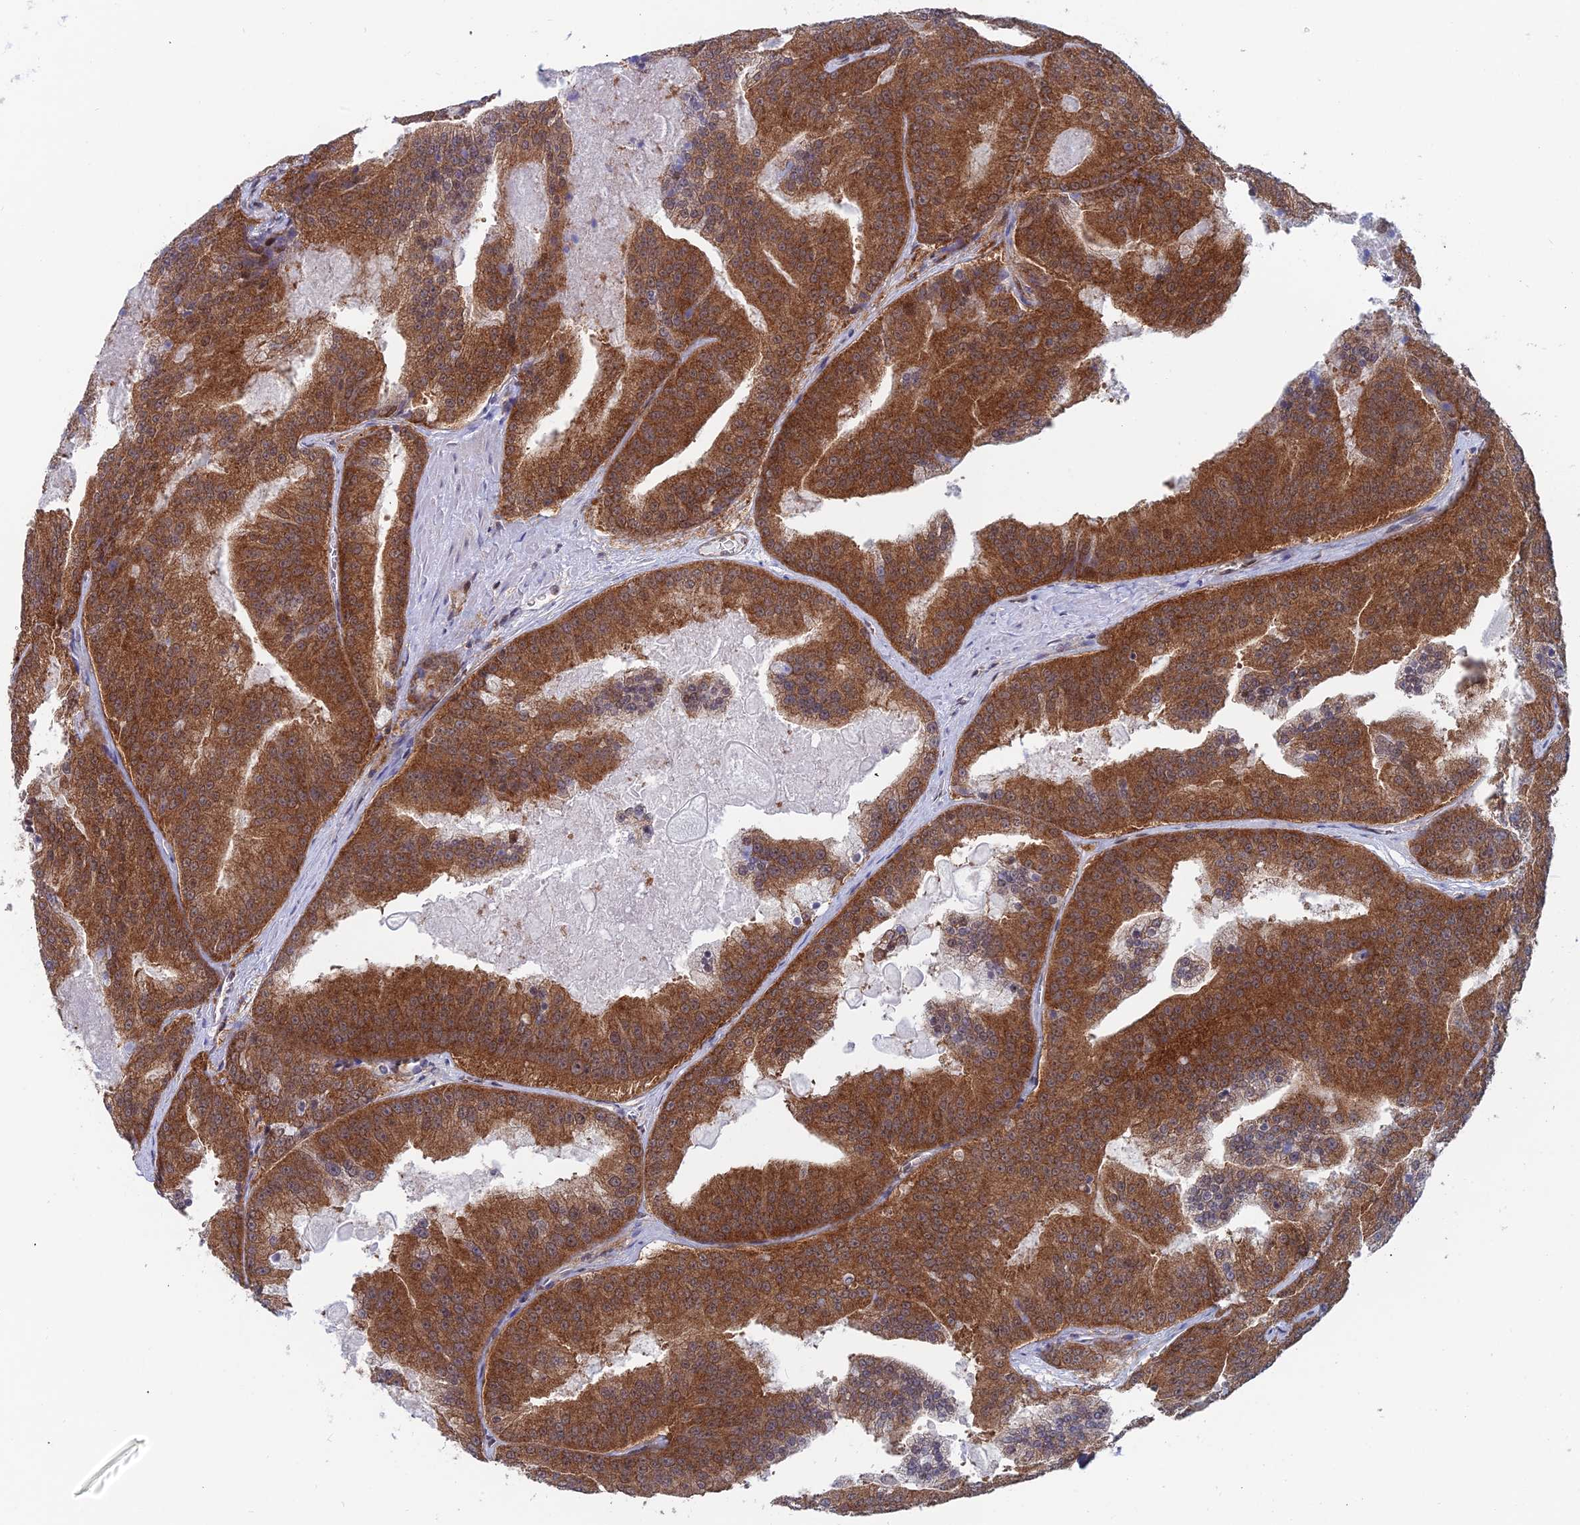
{"staining": {"intensity": "strong", "quantity": ">75%", "location": "cytoplasmic/membranous,nuclear"}, "tissue": "prostate cancer", "cell_type": "Tumor cells", "image_type": "cancer", "snomed": [{"axis": "morphology", "description": "Adenocarcinoma, High grade"}, {"axis": "topography", "description": "Prostate"}], "caption": "The histopathology image demonstrates a brown stain indicating the presence of a protein in the cytoplasmic/membranous and nuclear of tumor cells in high-grade adenocarcinoma (prostate).", "gene": "IGBP1", "patient": {"sex": "male", "age": 61}}